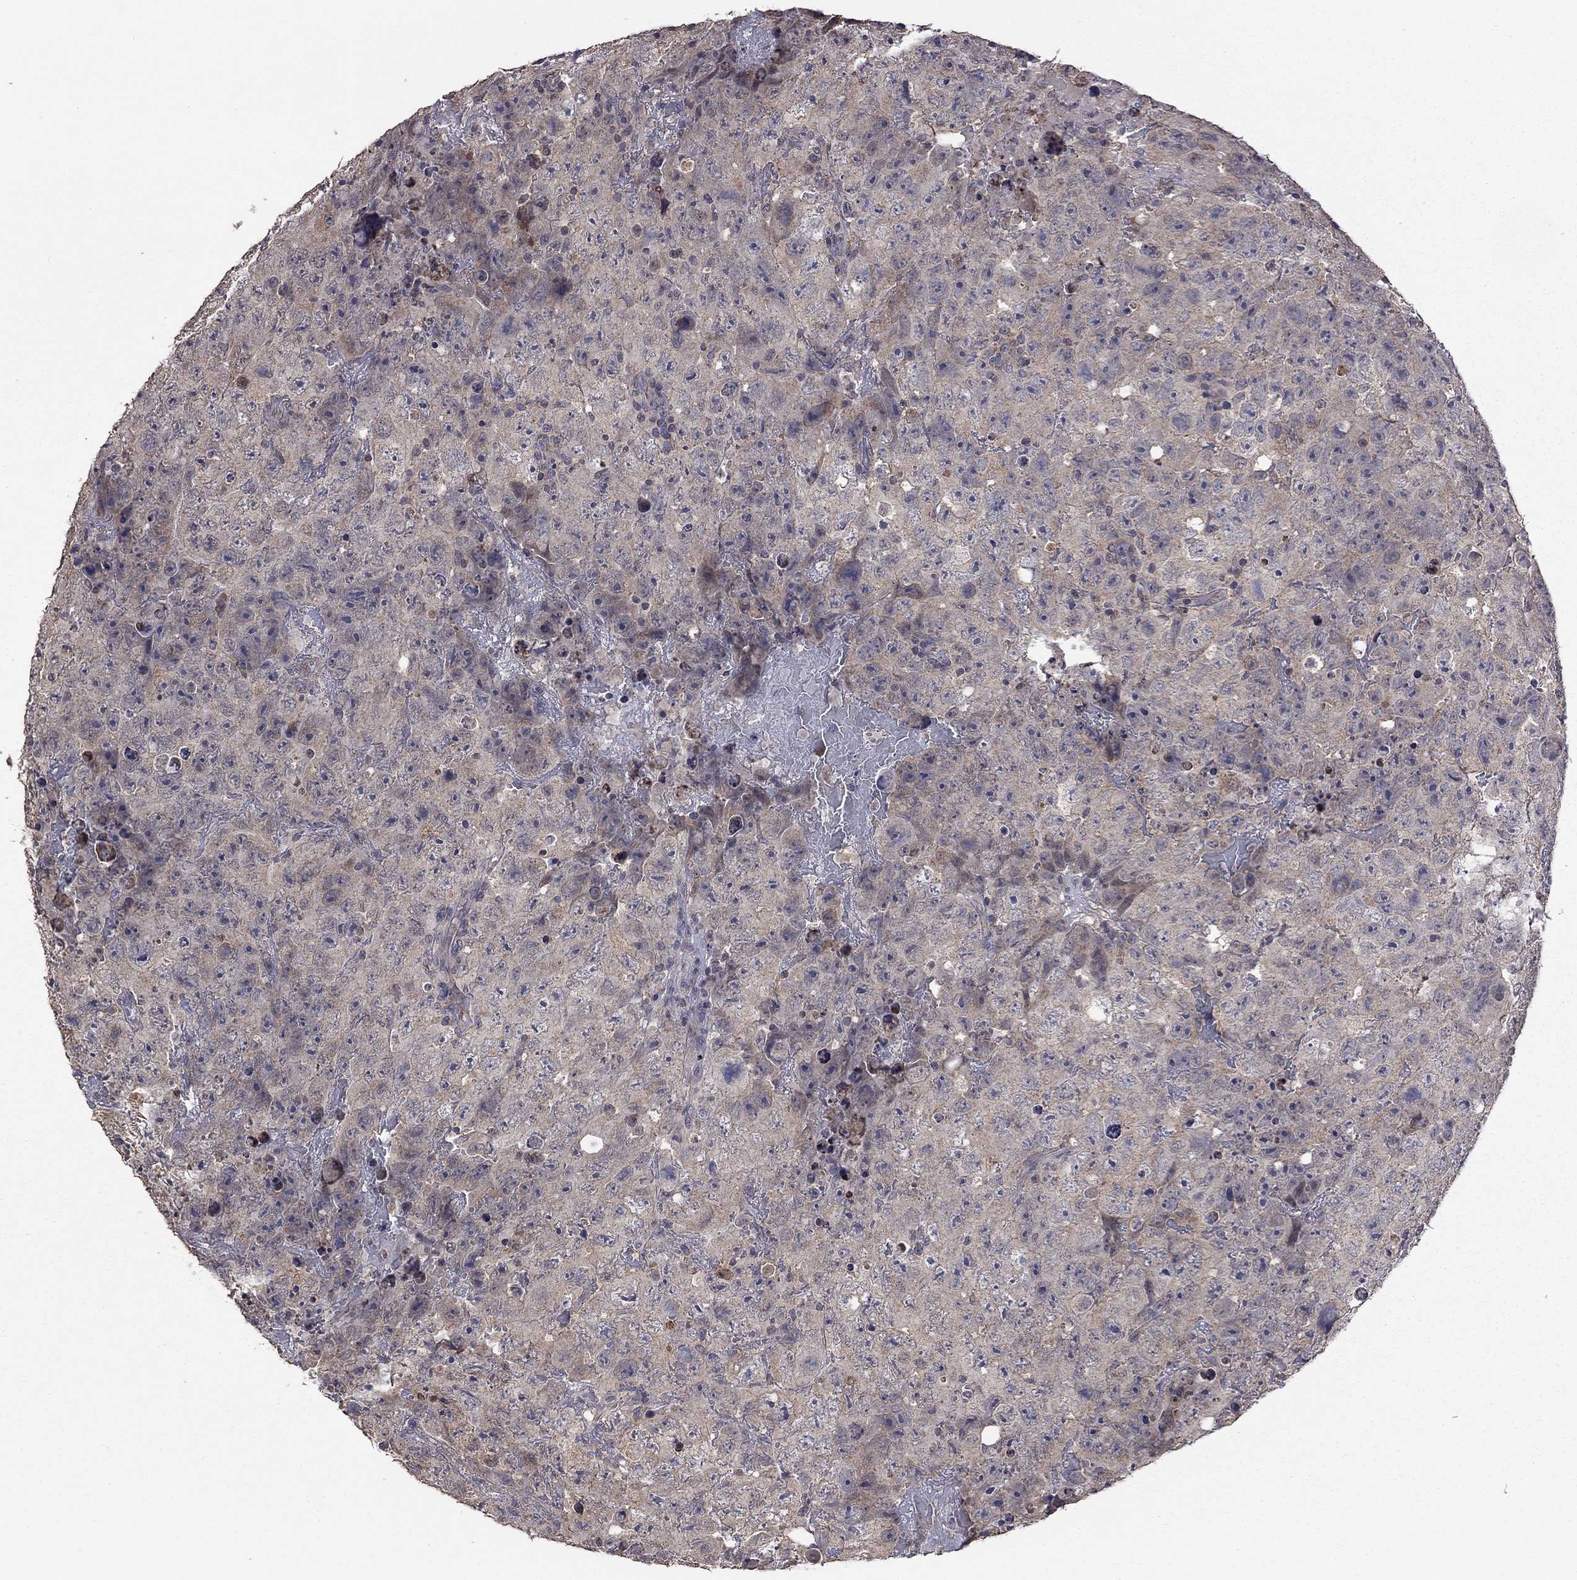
{"staining": {"intensity": "negative", "quantity": "none", "location": "none"}, "tissue": "testis cancer", "cell_type": "Tumor cells", "image_type": "cancer", "snomed": [{"axis": "morphology", "description": "Carcinoma, Embryonal, NOS"}, {"axis": "topography", "description": "Testis"}], "caption": "There is no significant expression in tumor cells of testis cancer (embryonal carcinoma). Nuclei are stained in blue.", "gene": "TSNARE1", "patient": {"sex": "male", "age": 24}}